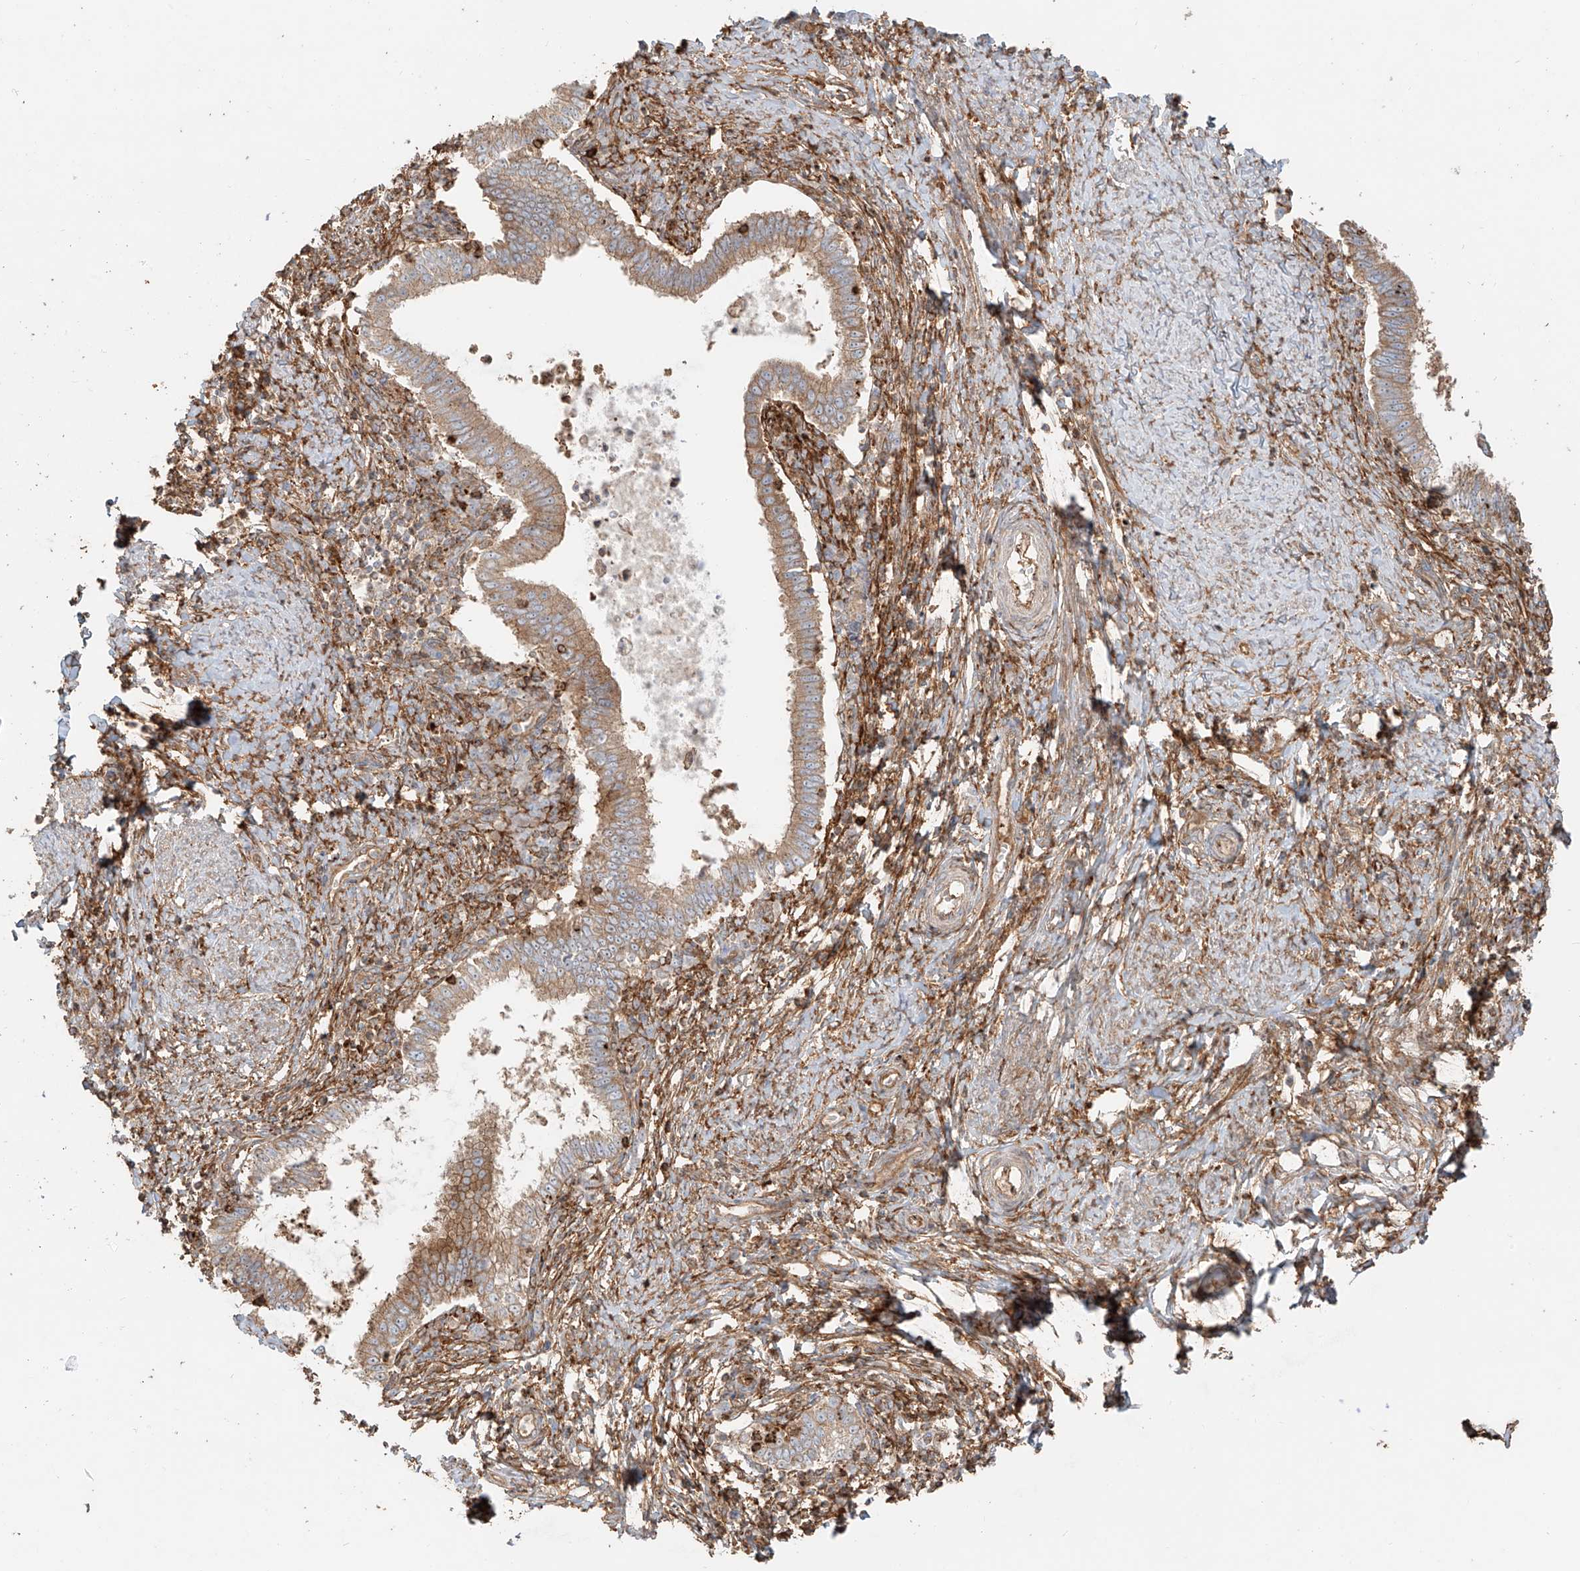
{"staining": {"intensity": "moderate", "quantity": ">75%", "location": "cytoplasmic/membranous"}, "tissue": "cervical cancer", "cell_type": "Tumor cells", "image_type": "cancer", "snomed": [{"axis": "morphology", "description": "Adenocarcinoma, NOS"}, {"axis": "topography", "description": "Cervix"}], "caption": "A brown stain labels moderate cytoplasmic/membranous staining of a protein in cervical adenocarcinoma tumor cells.", "gene": "SNX9", "patient": {"sex": "female", "age": 36}}